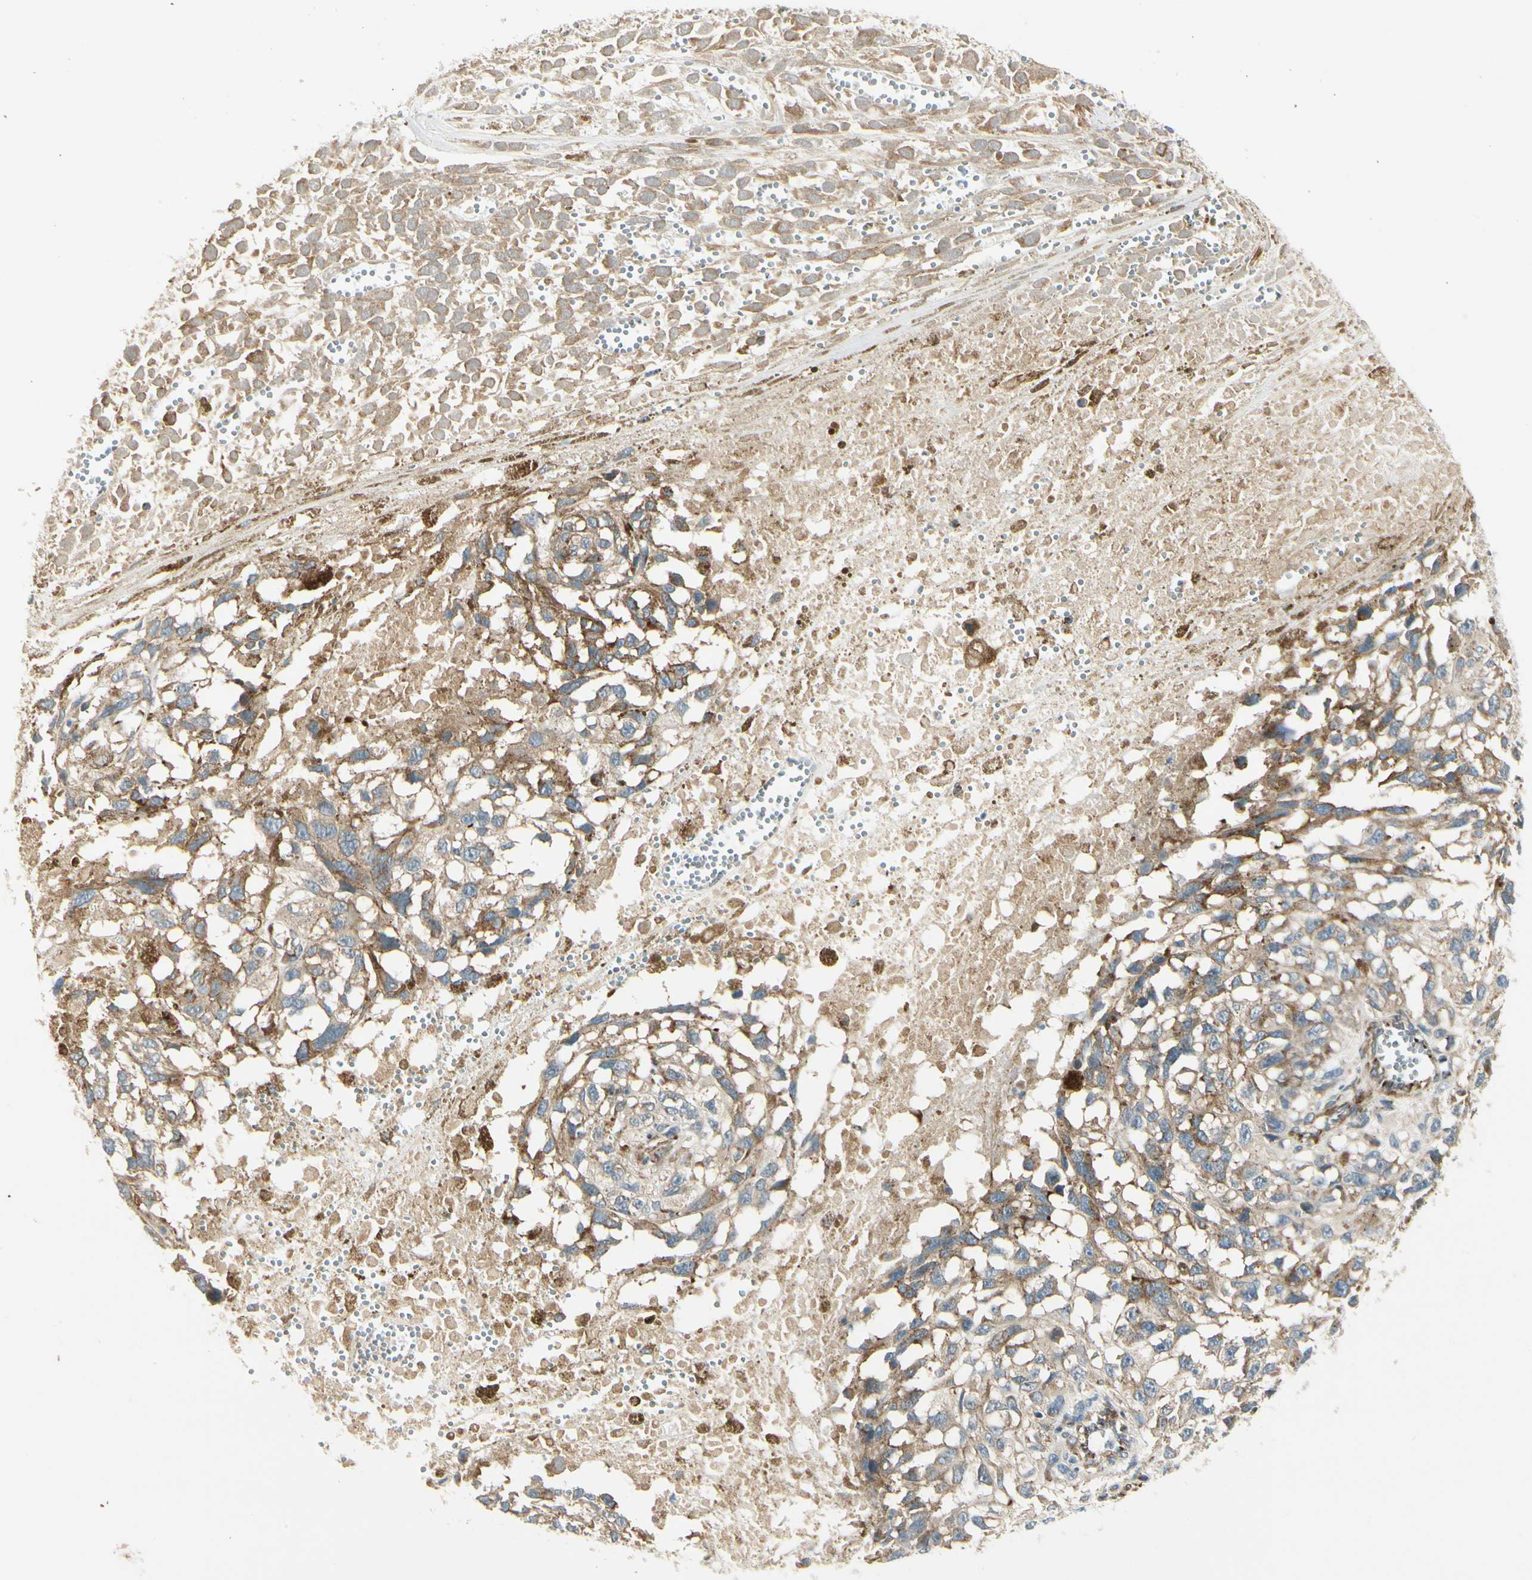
{"staining": {"intensity": "moderate", "quantity": ">75%", "location": "cytoplasmic/membranous"}, "tissue": "melanoma", "cell_type": "Tumor cells", "image_type": "cancer", "snomed": [{"axis": "morphology", "description": "Malignant melanoma, Metastatic site"}, {"axis": "topography", "description": "Lymph node"}], "caption": "Immunohistochemistry (IHC) photomicrograph of neoplastic tissue: human melanoma stained using IHC displays medium levels of moderate protein expression localized specifically in the cytoplasmic/membranous of tumor cells, appearing as a cytoplasmic/membranous brown color.", "gene": "MANSC1", "patient": {"sex": "male", "age": 59}}